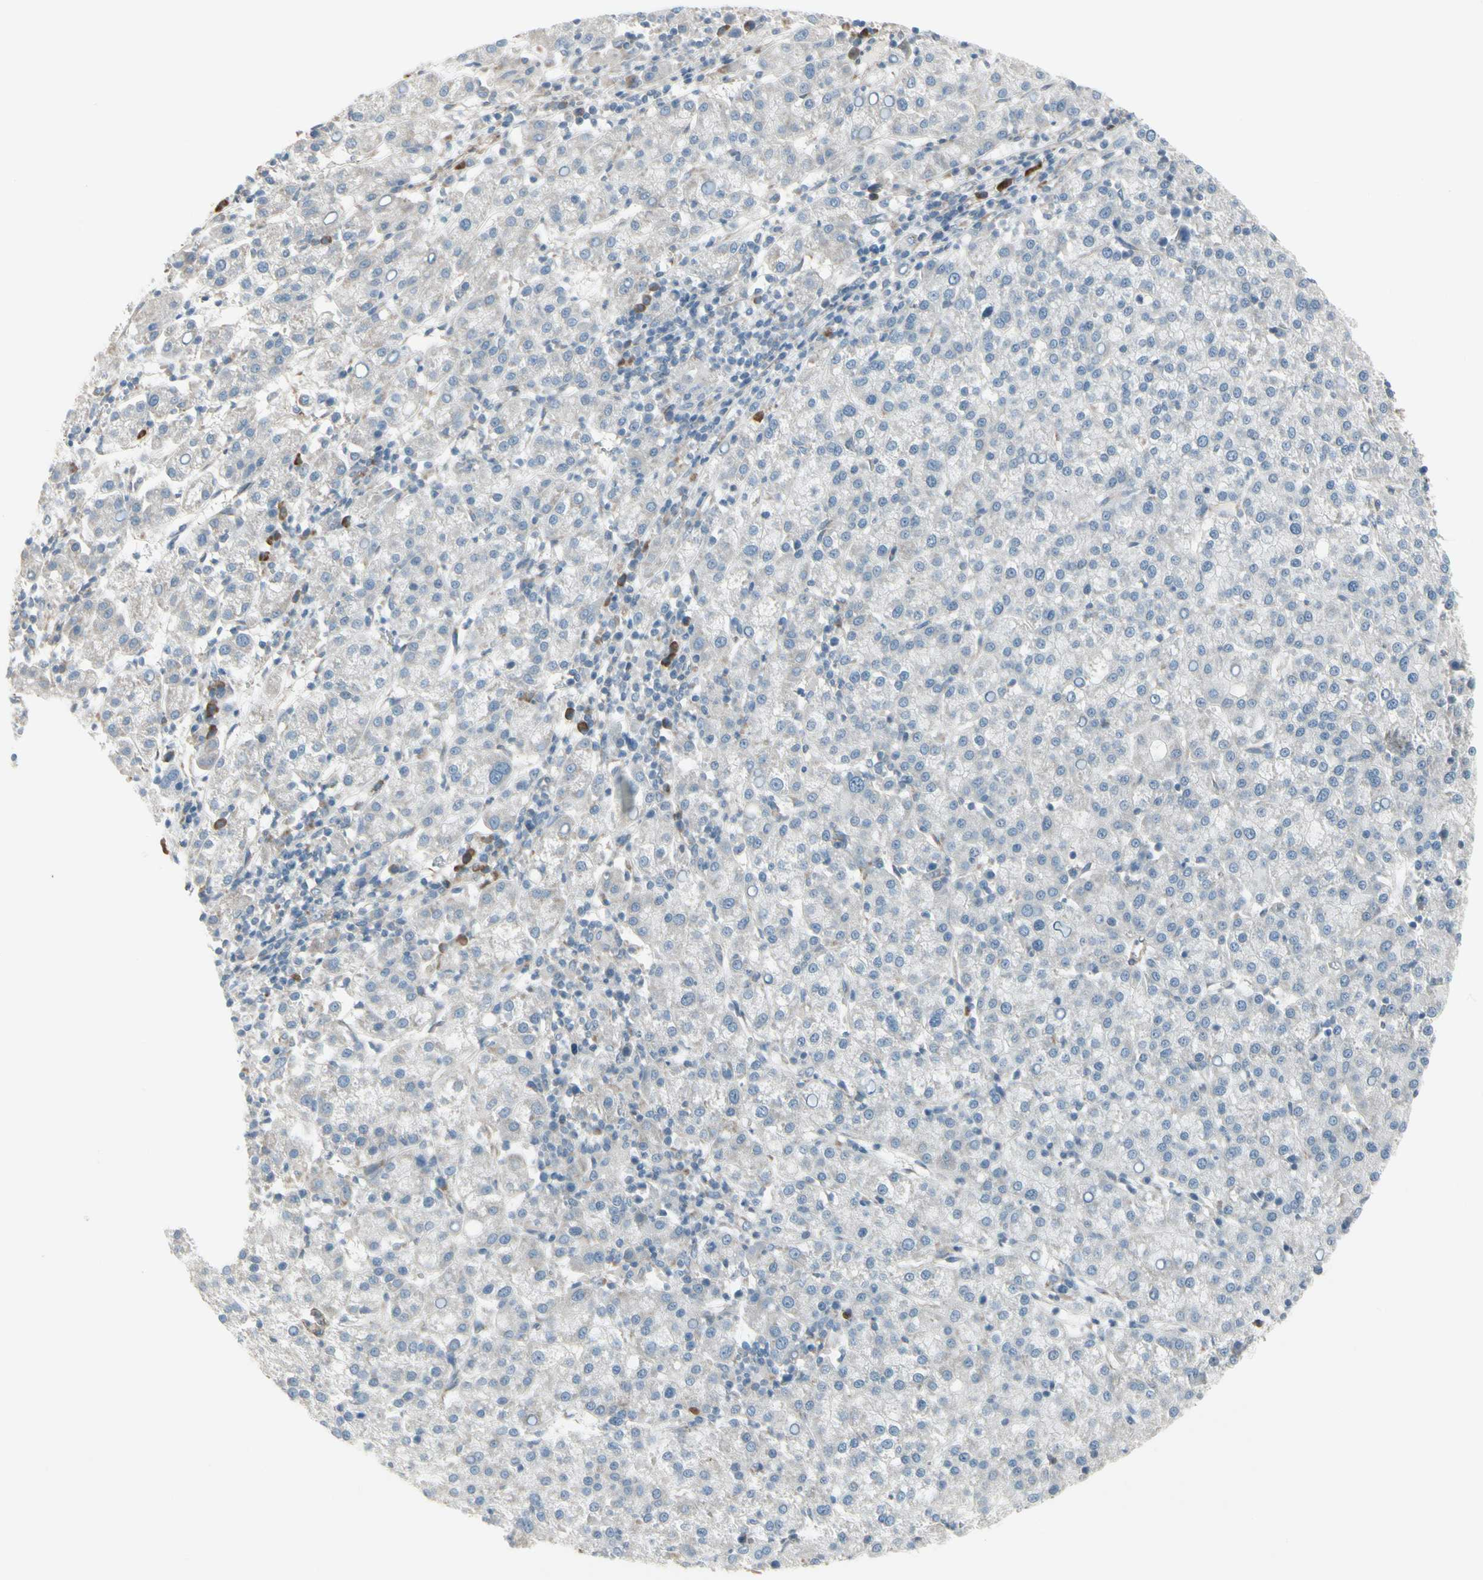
{"staining": {"intensity": "negative", "quantity": "none", "location": "none"}, "tissue": "liver cancer", "cell_type": "Tumor cells", "image_type": "cancer", "snomed": [{"axis": "morphology", "description": "Carcinoma, Hepatocellular, NOS"}, {"axis": "topography", "description": "Liver"}], "caption": "The micrograph shows no staining of tumor cells in liver cancer (hepatocellular carcinoma). (DAB (3,3'-diaminobenzidine) immunohistochemistry with hematoxylin counter stain).", "gene": "FNDC3A", "patient": {"sex": "female", "age": 58}}